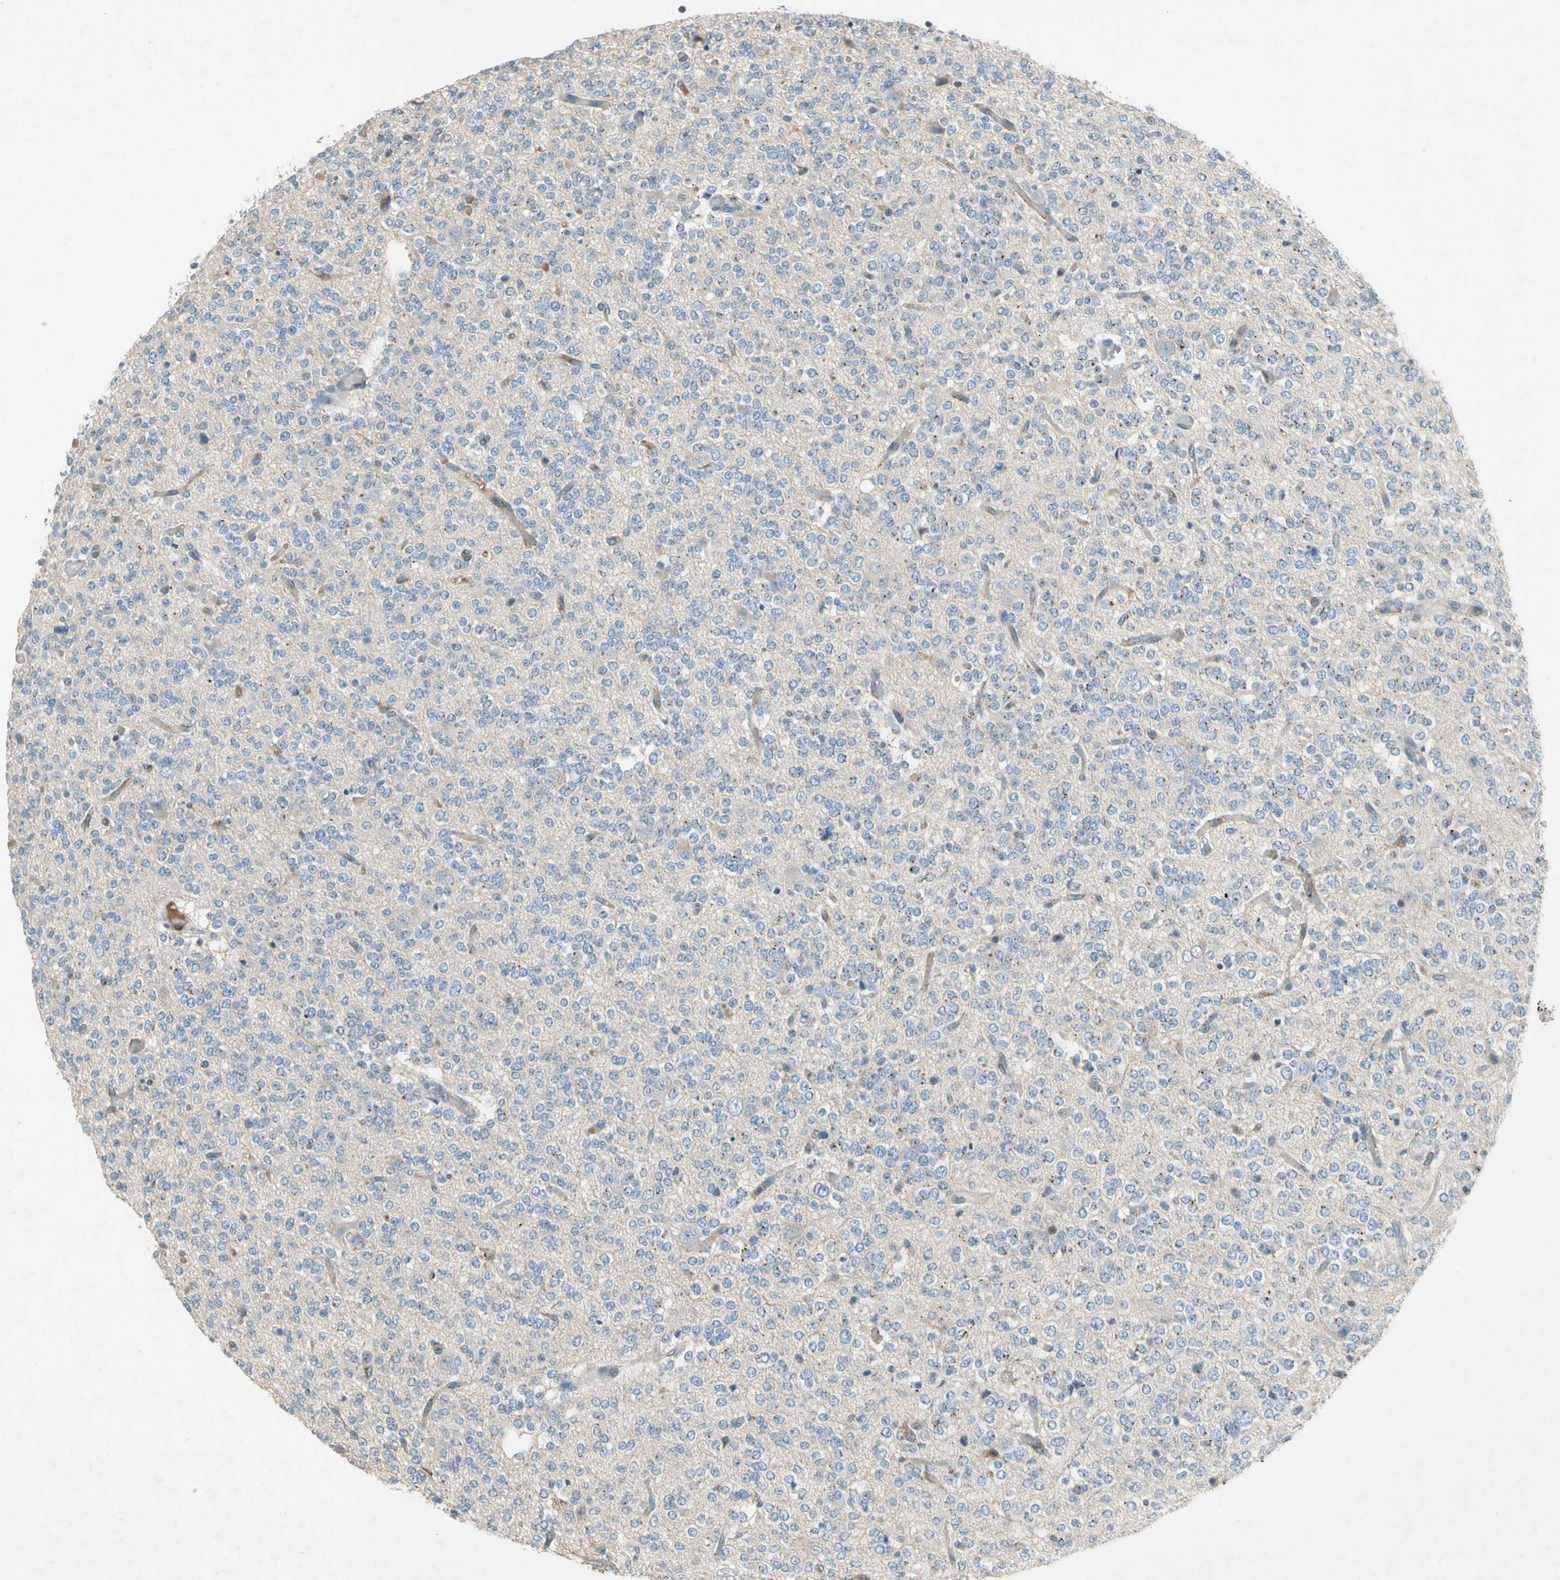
{"staining": {"intensity": "strong", "quantity": "<25%", "location": "cytoplasmic/membranous"}, "tissue": "glioma", "cell_type": "Tumor cells", "image_type": "cancer", "snomed": [{"axis": "morphology", "description": "Glioma, malignant, Low grade"}, {"axis": "topography", "description": "Brain"}], "caption": "Glioma was stained to show a protein in brown. There is medium levels of strong cytoplasmic/membranous staining in approximately <25% of tumor cells.", "gene": "NDFIP2", "patient": {"sex": "male", "age": 38}}